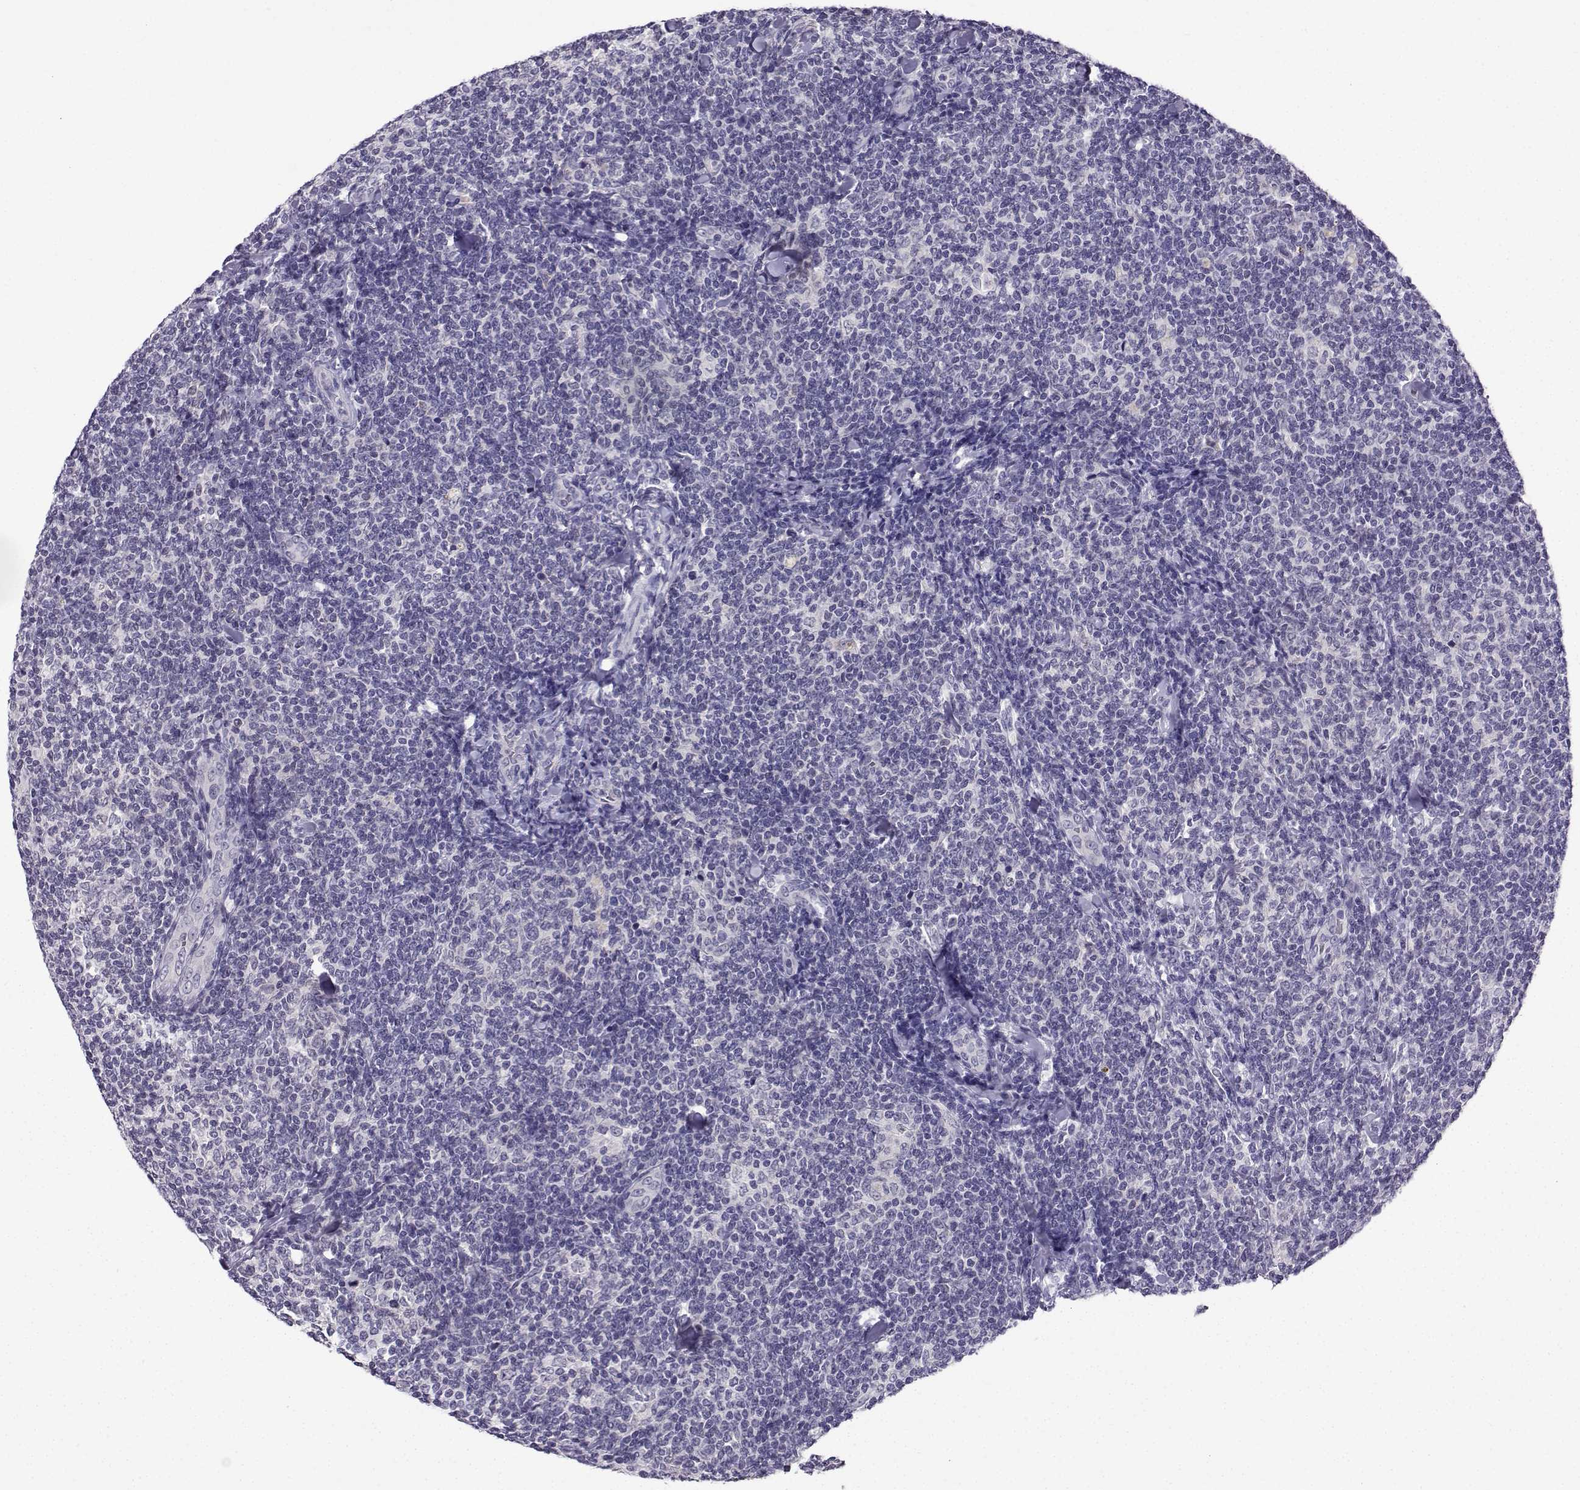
{"staining": {"intensity": "negative", "quantity": "none", "location": "none"}, "tissue": "lymphoma", "cell_type": "Tumor cells", "image_type": "cancer", "snomed": [{"axis": "morphology", "description": "Malignant lymphoma, non-Hodgkin's type, Low grade"}, {"axis": "topography", "description": "Lymph node"}], "caption": "Low-grade malignant lymphoma, non-Hodgkin's type was stained to show a protein in brown. There is no significant staining in tumor cells. (Immunohistochemistry, brightfield microscopy, high magnification).", "gene": "LRFN2", "patient": {"sex": "female", "age": 56}}